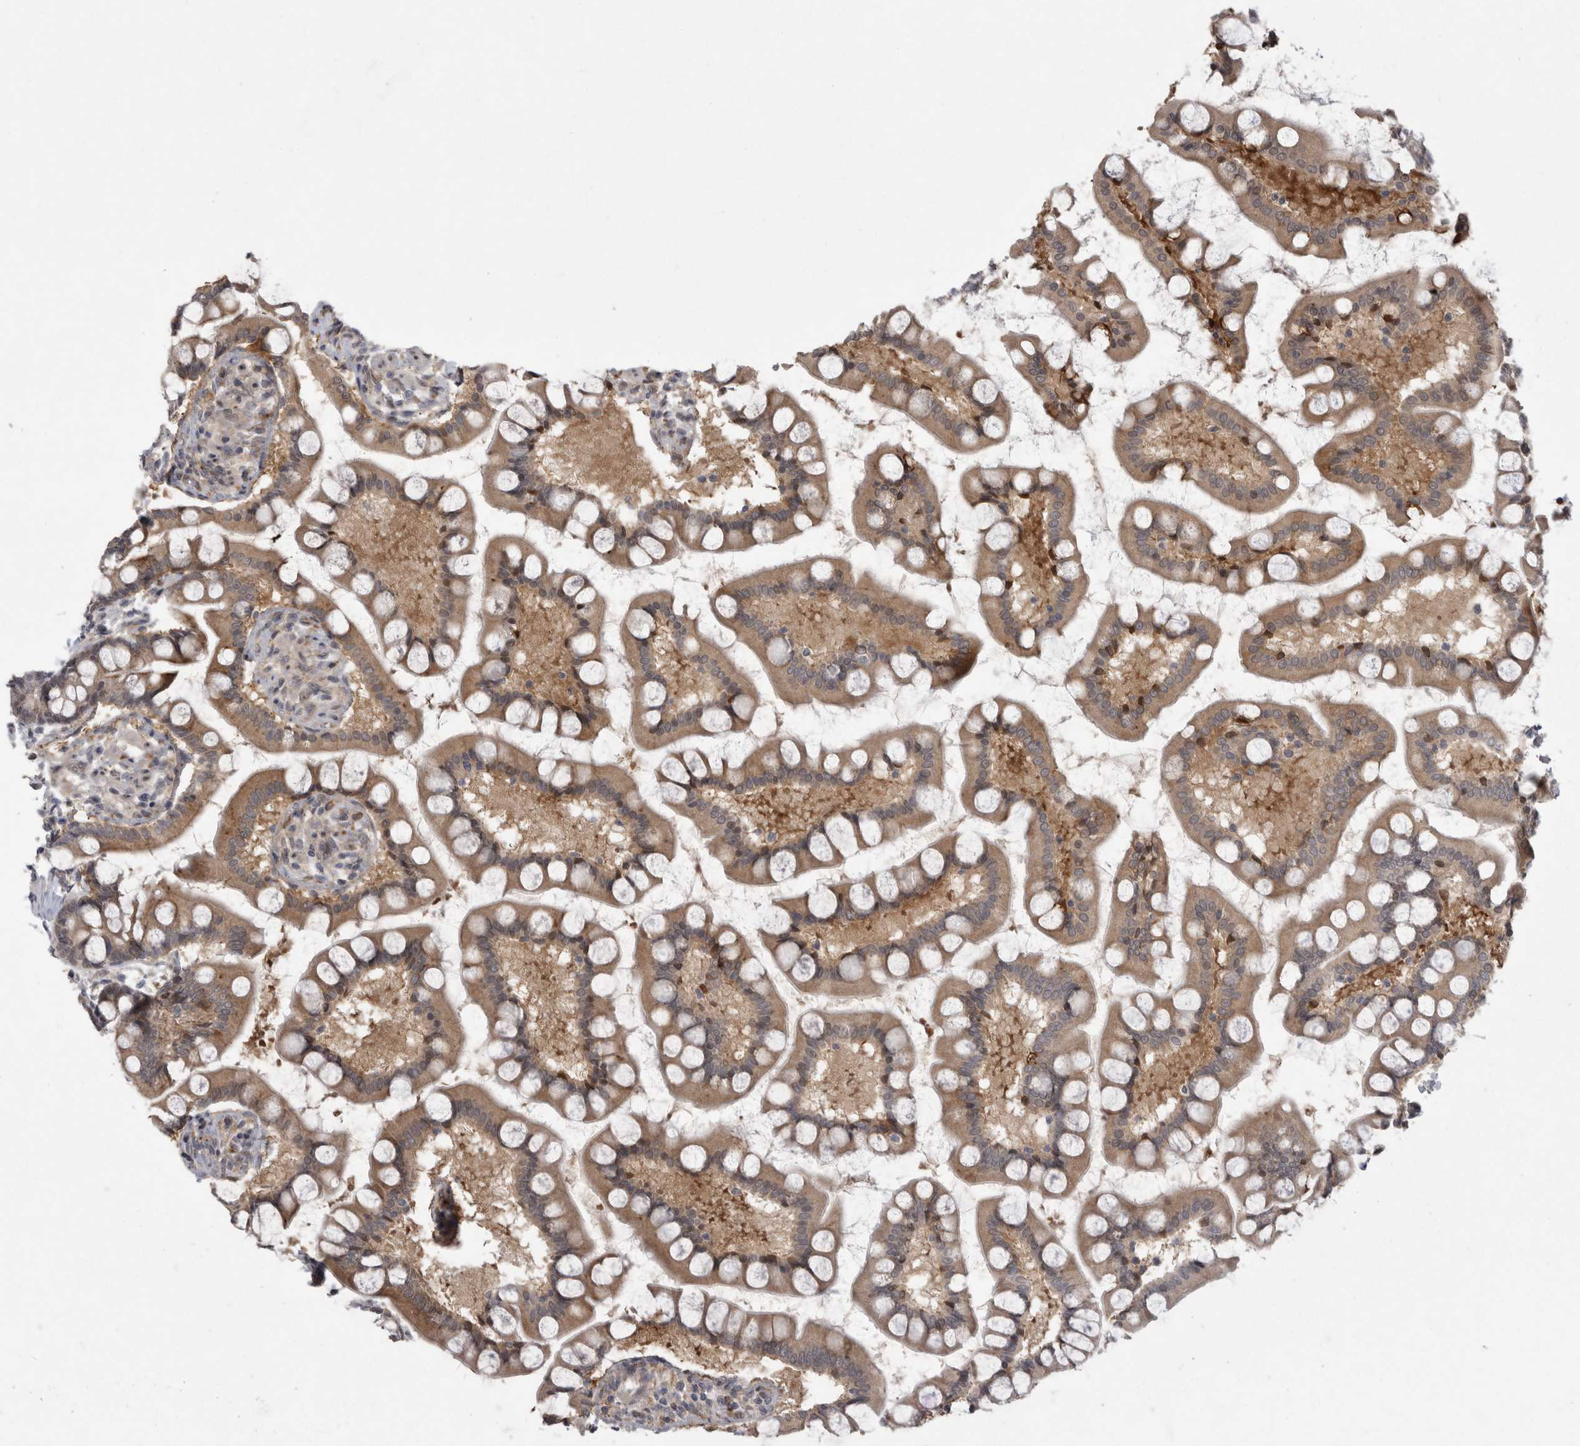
{"staining": {"intensity": "moderate", "quantity": ">75%", "location": "cytoplasmic/membranous"}, "tissue": "small intestine", "cell_type": "Glandular cells", "image_type": "normal", "snomed": [{"axis": "morphology", "description": "Normal tissue, NOS"}, {"axis": "topography", "description": "Small intestine"}], "caption": "The image shows immunohistochemical staining of unremarkable small intestine. There is moderate cytoplasmic/membranous expression is identified in approximately >75% of glandular cells.", "gene": "MTBP", "patient": {"sex": "male", "age": 41}}